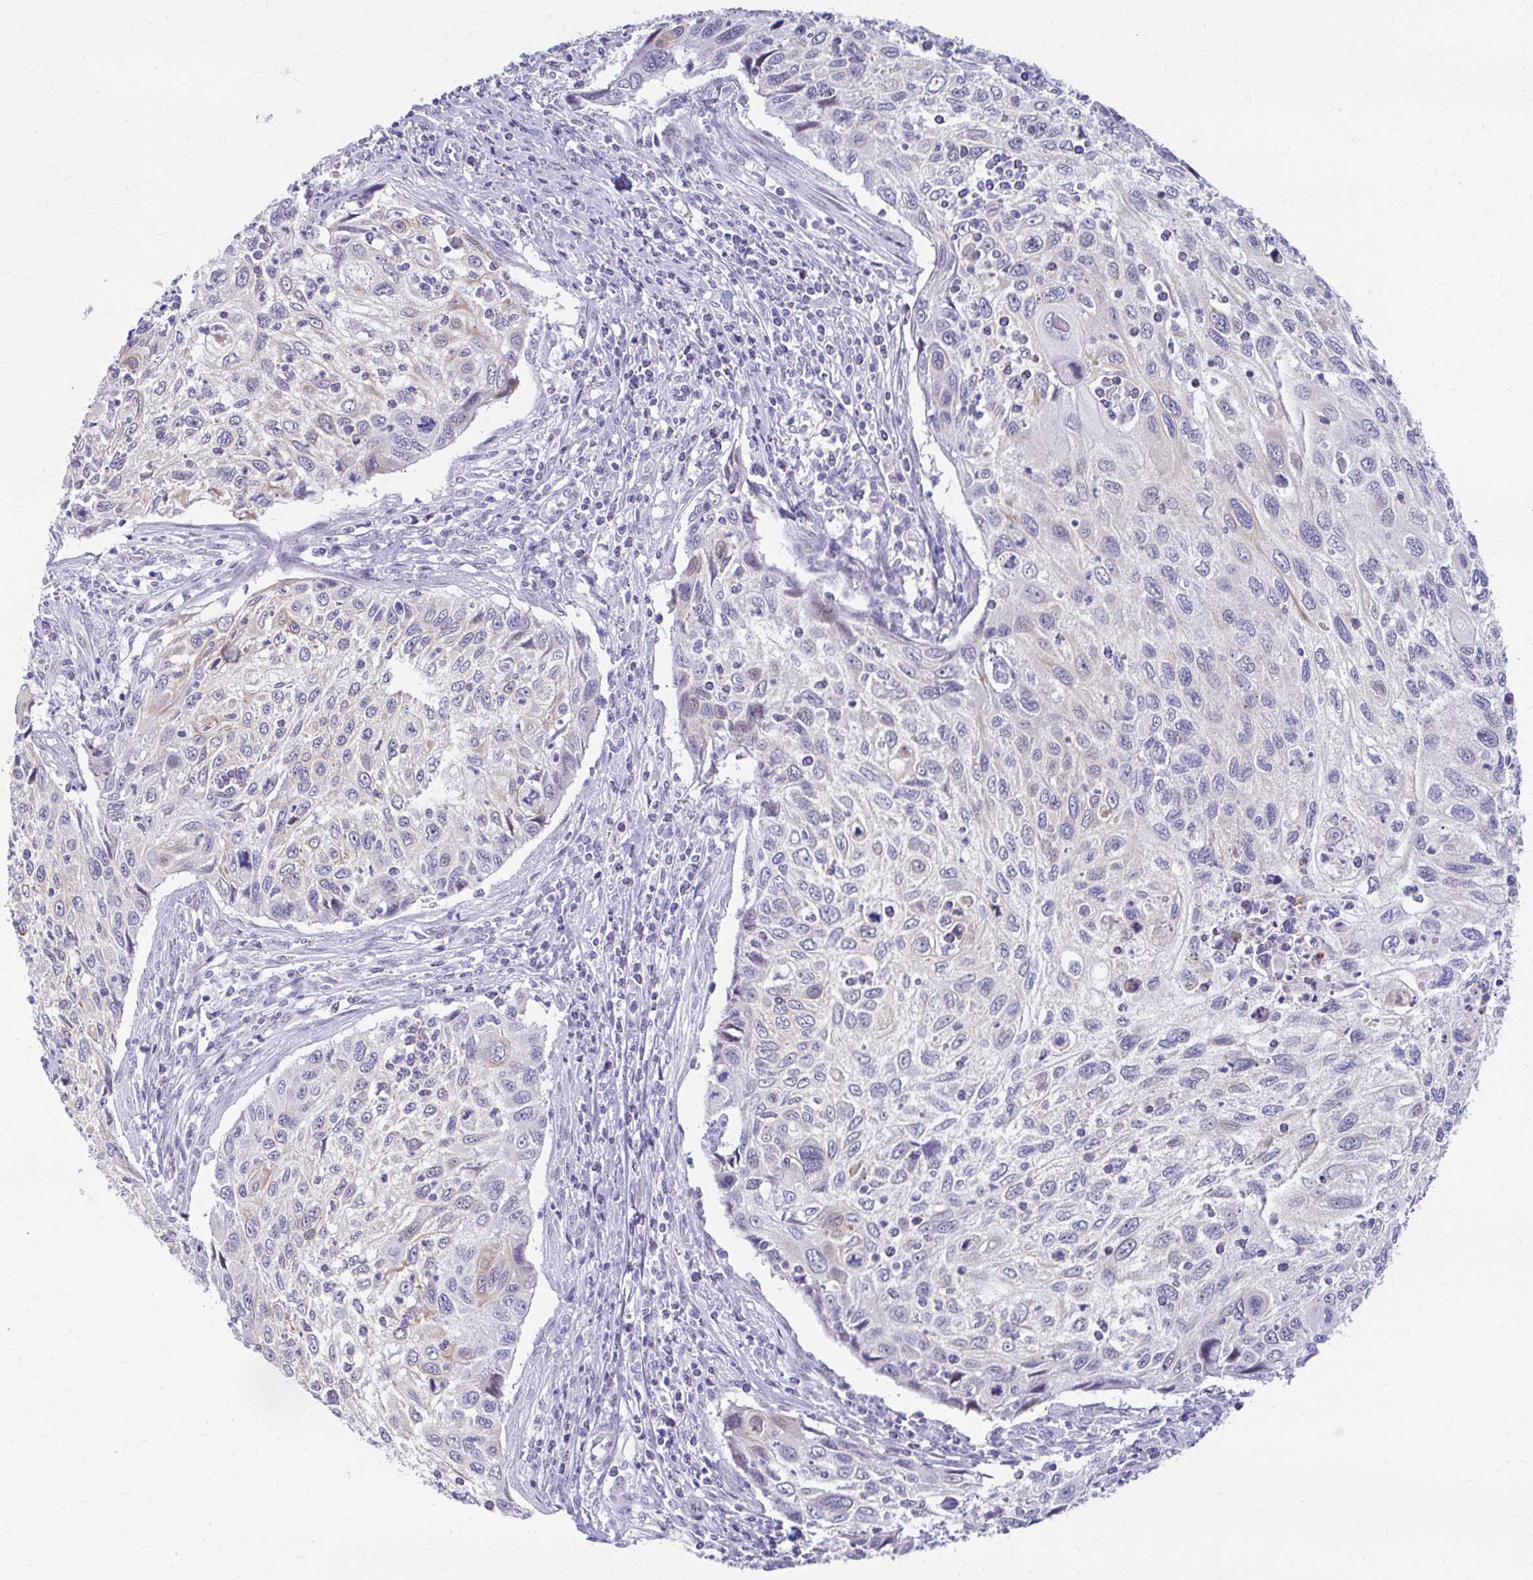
{"staining": {"intensity": "weak", "quantity": "<25%", "location": "cytoplasmic/membranous"}, "tissue": "cervical cancer", "cell_type": "Tumor cells", "image_type": "cancer", "snomed": [{"axis": "morphology", "description": "Squamous cell carcinoma, NOS"}, {"axis": "topography", "description": "Cervix"}], "caption": "An immunohistochemistry image of squamous cell carcinoma (cervical) is shown. There is no staining in tumor cells of squamous cell carcinoma (cervical).", "gene": "RGS16", "patient": {"sex": "female", "age": 70}}